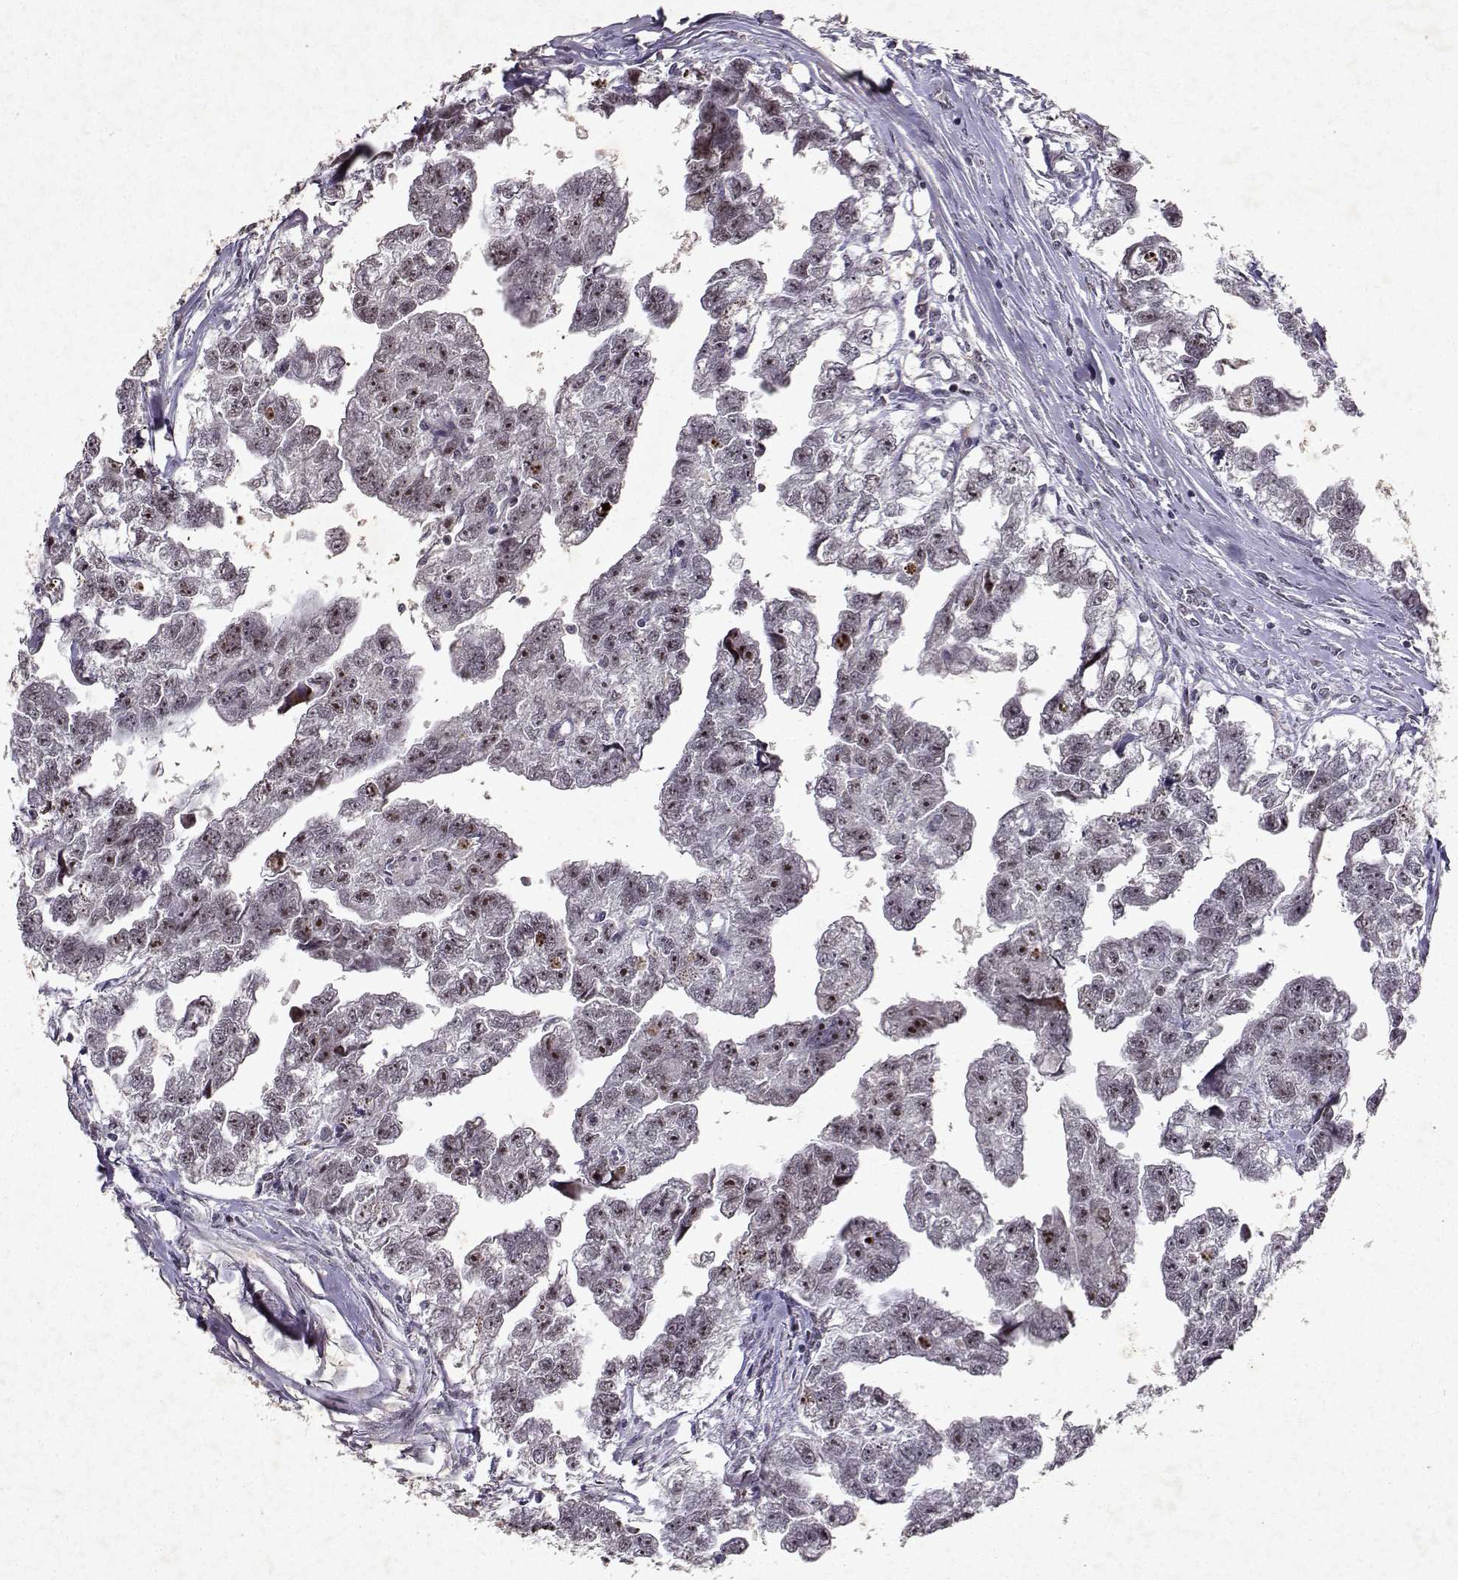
{"staining": {"intensity": "moderate", "quantity": "25%-75%", "location": "nuclear"}, "tissue": "testis cancer", "cell_type": "Tumor cells", "image_type": "cancer", "snomed": [{"axis": "morphology", "description": "Carcinoma, Embryonal, NOS"}, {"axis": "morphology", "description": "Teratoma, malignant, NOS"}, {"axis": "topography", "description": "Testis"}], "caption": "Protein staining shows moderate nuclear staining in approximately 25%-75% of tumor cells in testis cancer. The staining was performed using DAB to visualize the protein expression in brown, while the nuclei were stained in blue with hematoxylin (Magnification: 20x).", "gene": "DDX56", "patient": {"sex": "male", "age": 44}}